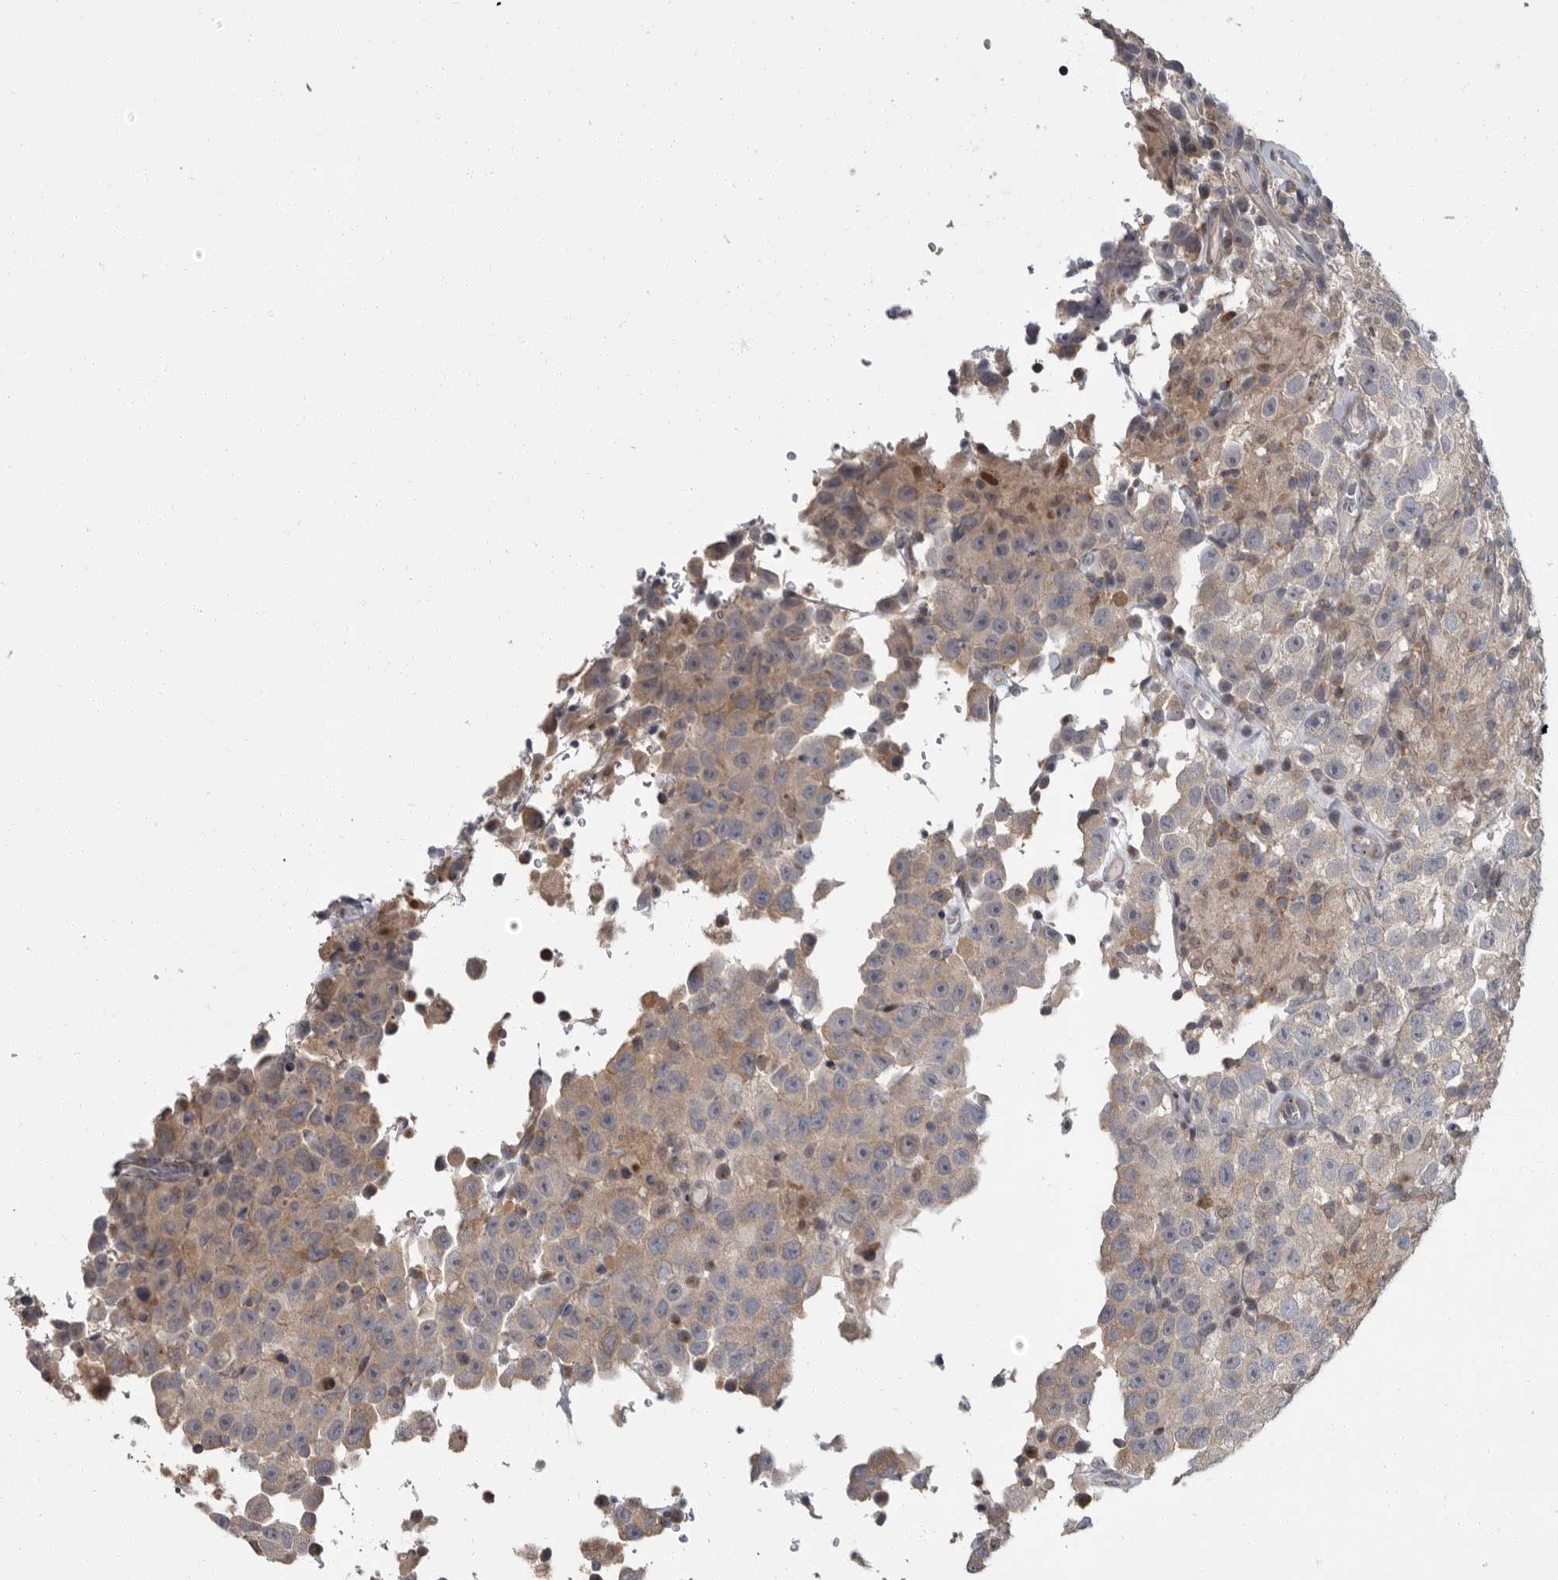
{"staining": {"intensity": "weak", "quantity": "25%-75%", "location": "cytoplasmic/membranous"}, "tissue": "testis cancer", "cell_type": "Tumor cells", "image_type": "cancer", "snomed": [{"axis": "morphology", "description": "Seminoma, NOS"}, {"axis": "topography", "description": "Testis"}], "caption": "Human seminoma (testis) stained with a protein marker demonstrates weak staining in tumor cells.", "gene": "PDE7A", "patient": {"sex": "male", "age": 41}}